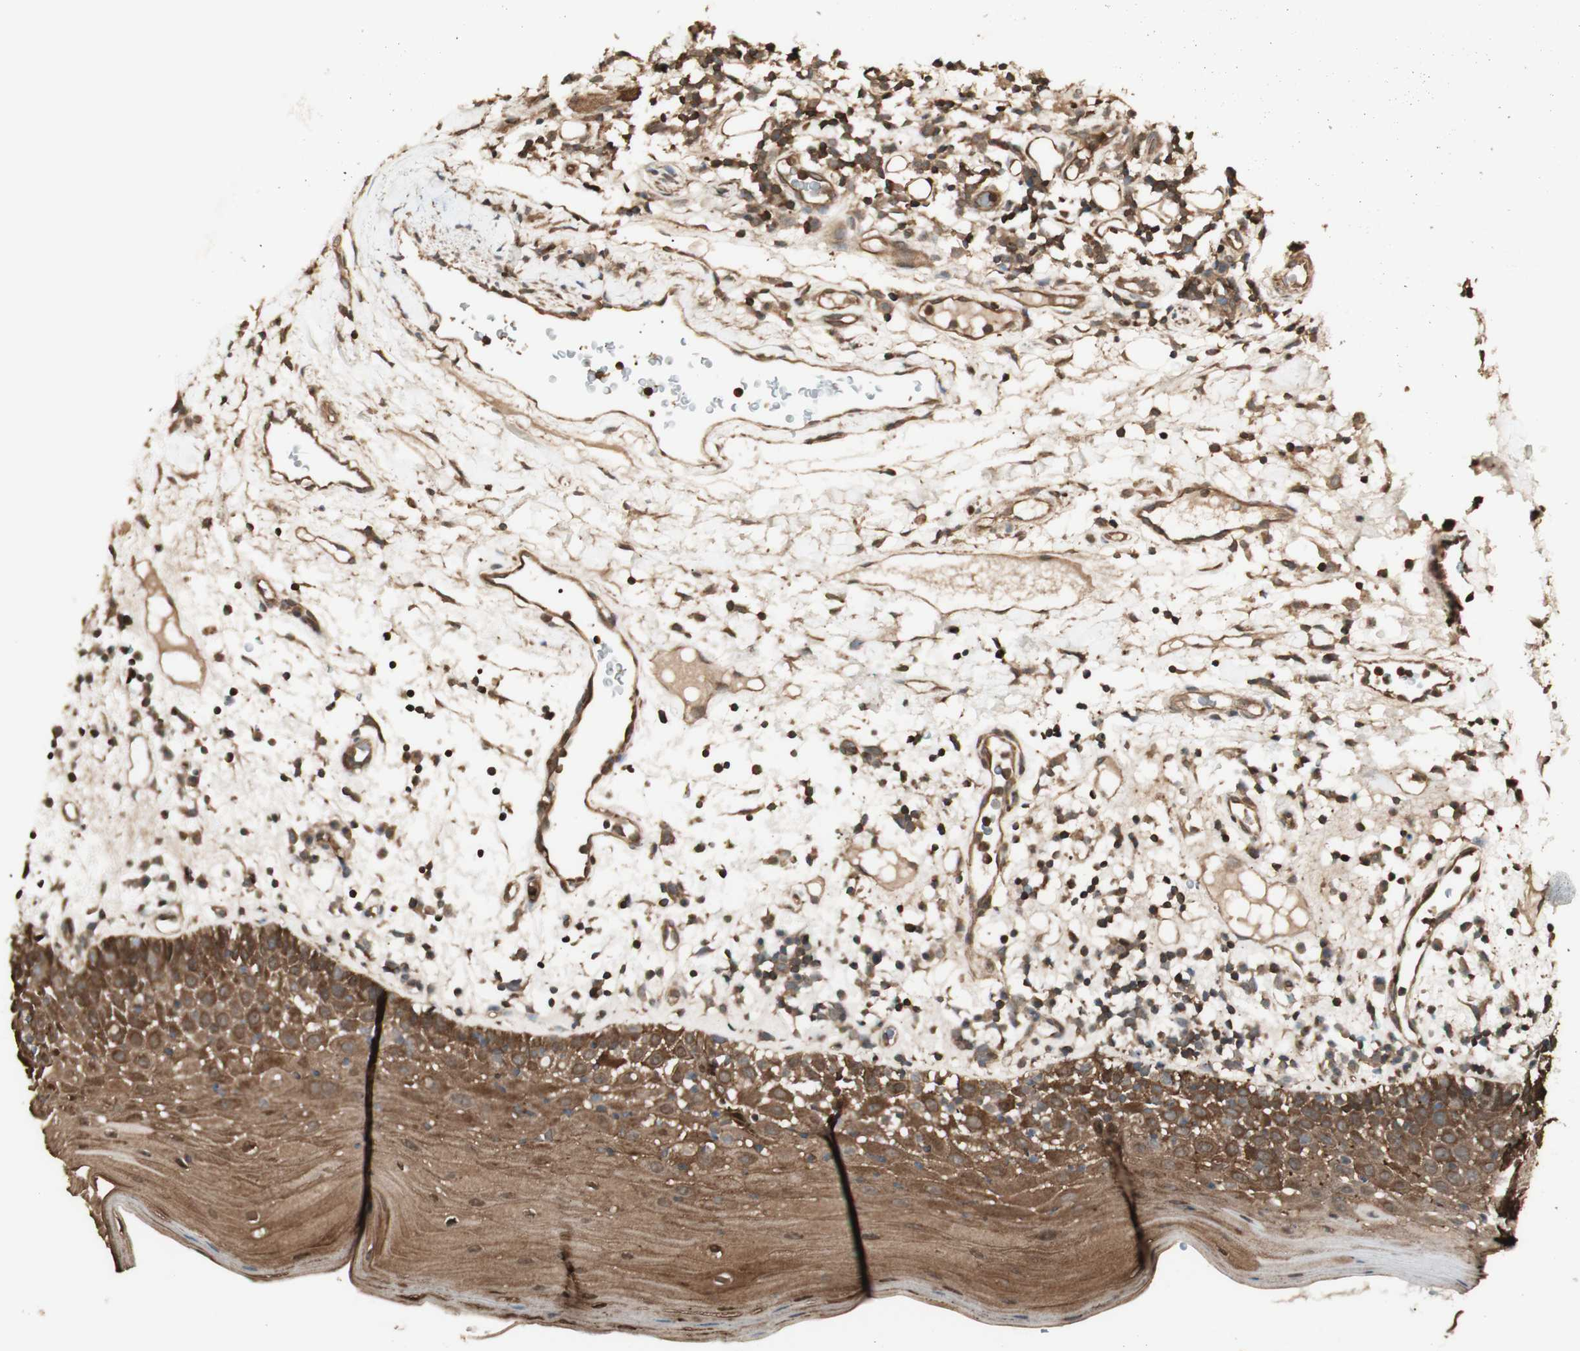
{"staining": {"intensity": "moderate", "quantity": ">75%", "location": "cytoplasmic/membranous,nuclear"}, "tissue": "oral mucosa", "cell_type": "Squamous epithelial cells", "image_type": "normal", "snomed": [{"axis": "morphology", "description": "Normal tissue, NOS"}, {"axis": "morphology", "description": "Squamous cell carcinoma, NOS"}, {"axis": "topography", "description": "Skeletal muscle"}, {"axis": "topography", "description": "Oral tissue"}], "caption": "Brown immunohistochemical staining in unremarkable human oral mucosa demonstrates moderate cytoplasmic/membranous,nuclear positivity in approximately >75% of squamous epithelial cells.", "gene": "YWHAB", "patient": {"sex": "male", "age": 71}}